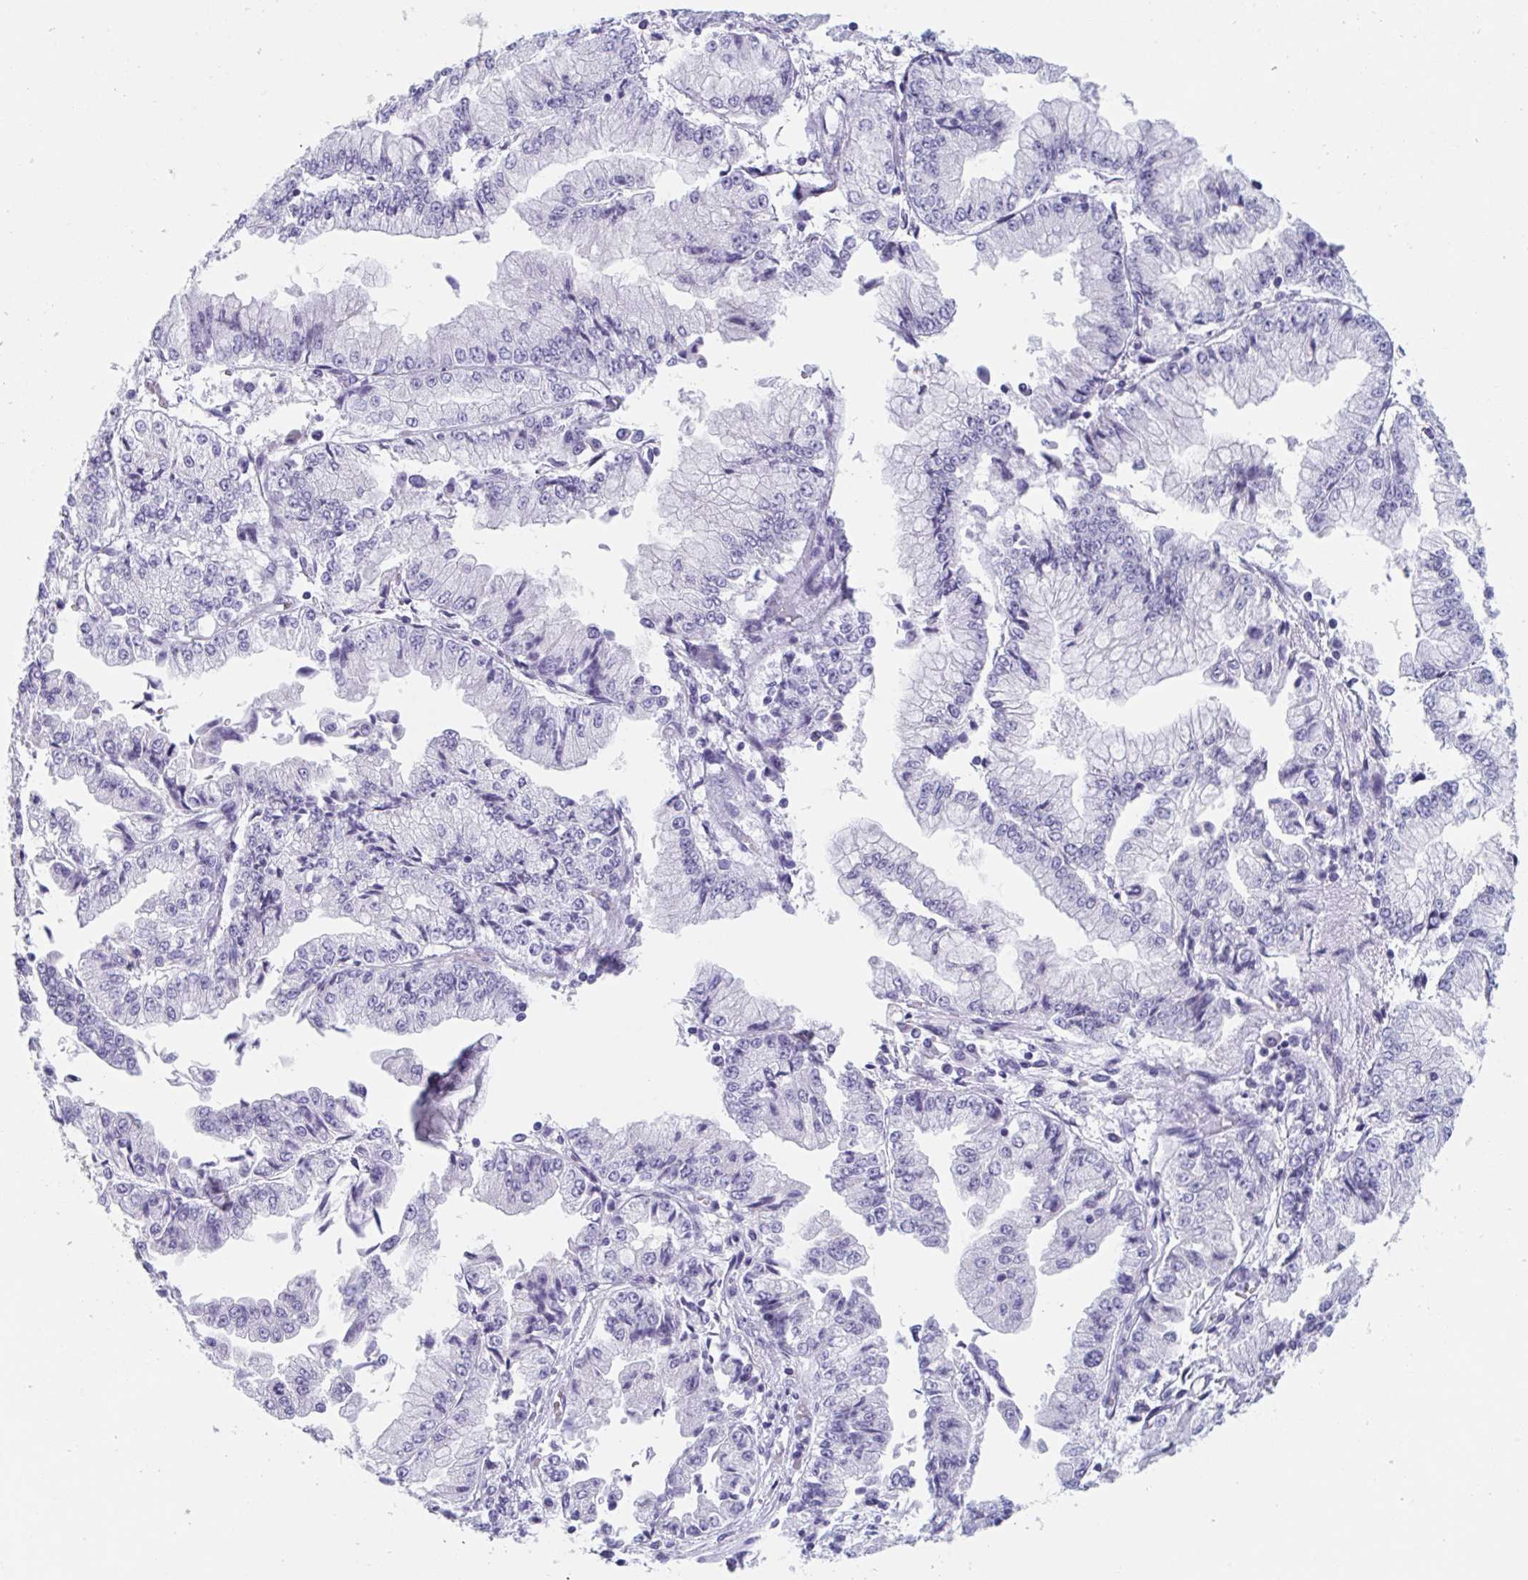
{"staining": {"intensity": "negative", "quantity": "none", "location": "none"}, "tissue": "stomach cancer", "cell_type": "Tumor cells", "image_type": "cancer", "snomed": [{"axis": "morphology", "description": "Adenocarcinoma, NOS"}, {"axis": "topography", "description": "Stomach, upper"}], "caption": "There is no significant staining in tumor cells of stomach adenocarcinoma.", "gene": "HSD11B2", "patient": {"sex": "female", "age": 74}}